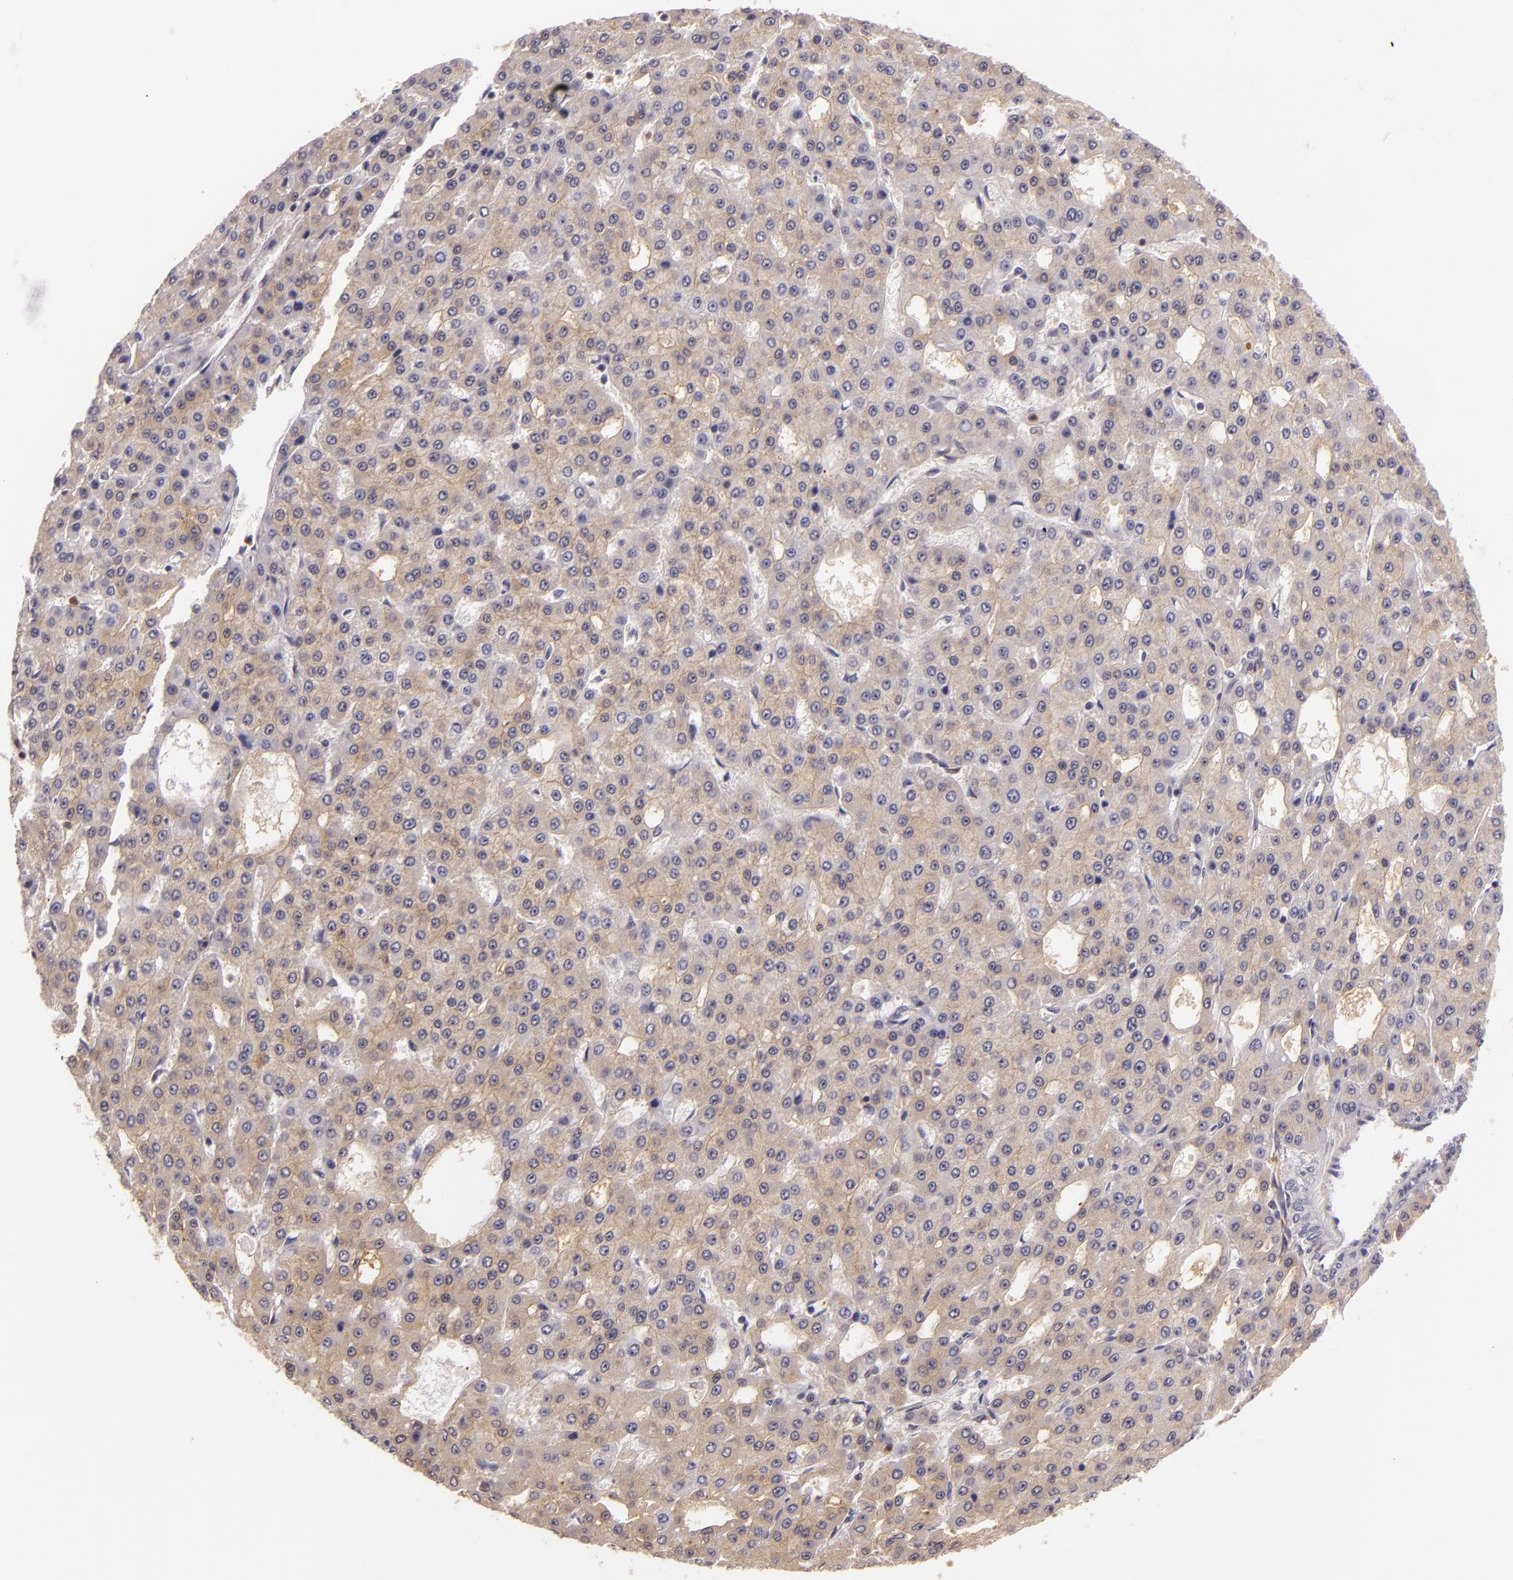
{"staining": {"intensity": "weak", "quantity": ">75%", "location": "cytoplasmic/membranous"}, "tissue": "liver cancer", "cell_type": "Tumor cells", "image_type": "cancer", "snomed": [{"axis": "morphology", "description": "Carcinoma, Hepatocellular, NOS"}, {"axis": "topography", "description": "Liver"}], "caption": "Brown immunohistochemical staining in human liver cancer exhibits weak cytoplasmic/membranous positivity in about >75% of tumor cells.", "gene": "TOM1", "patient": {"sex": "male", "age": 47}}